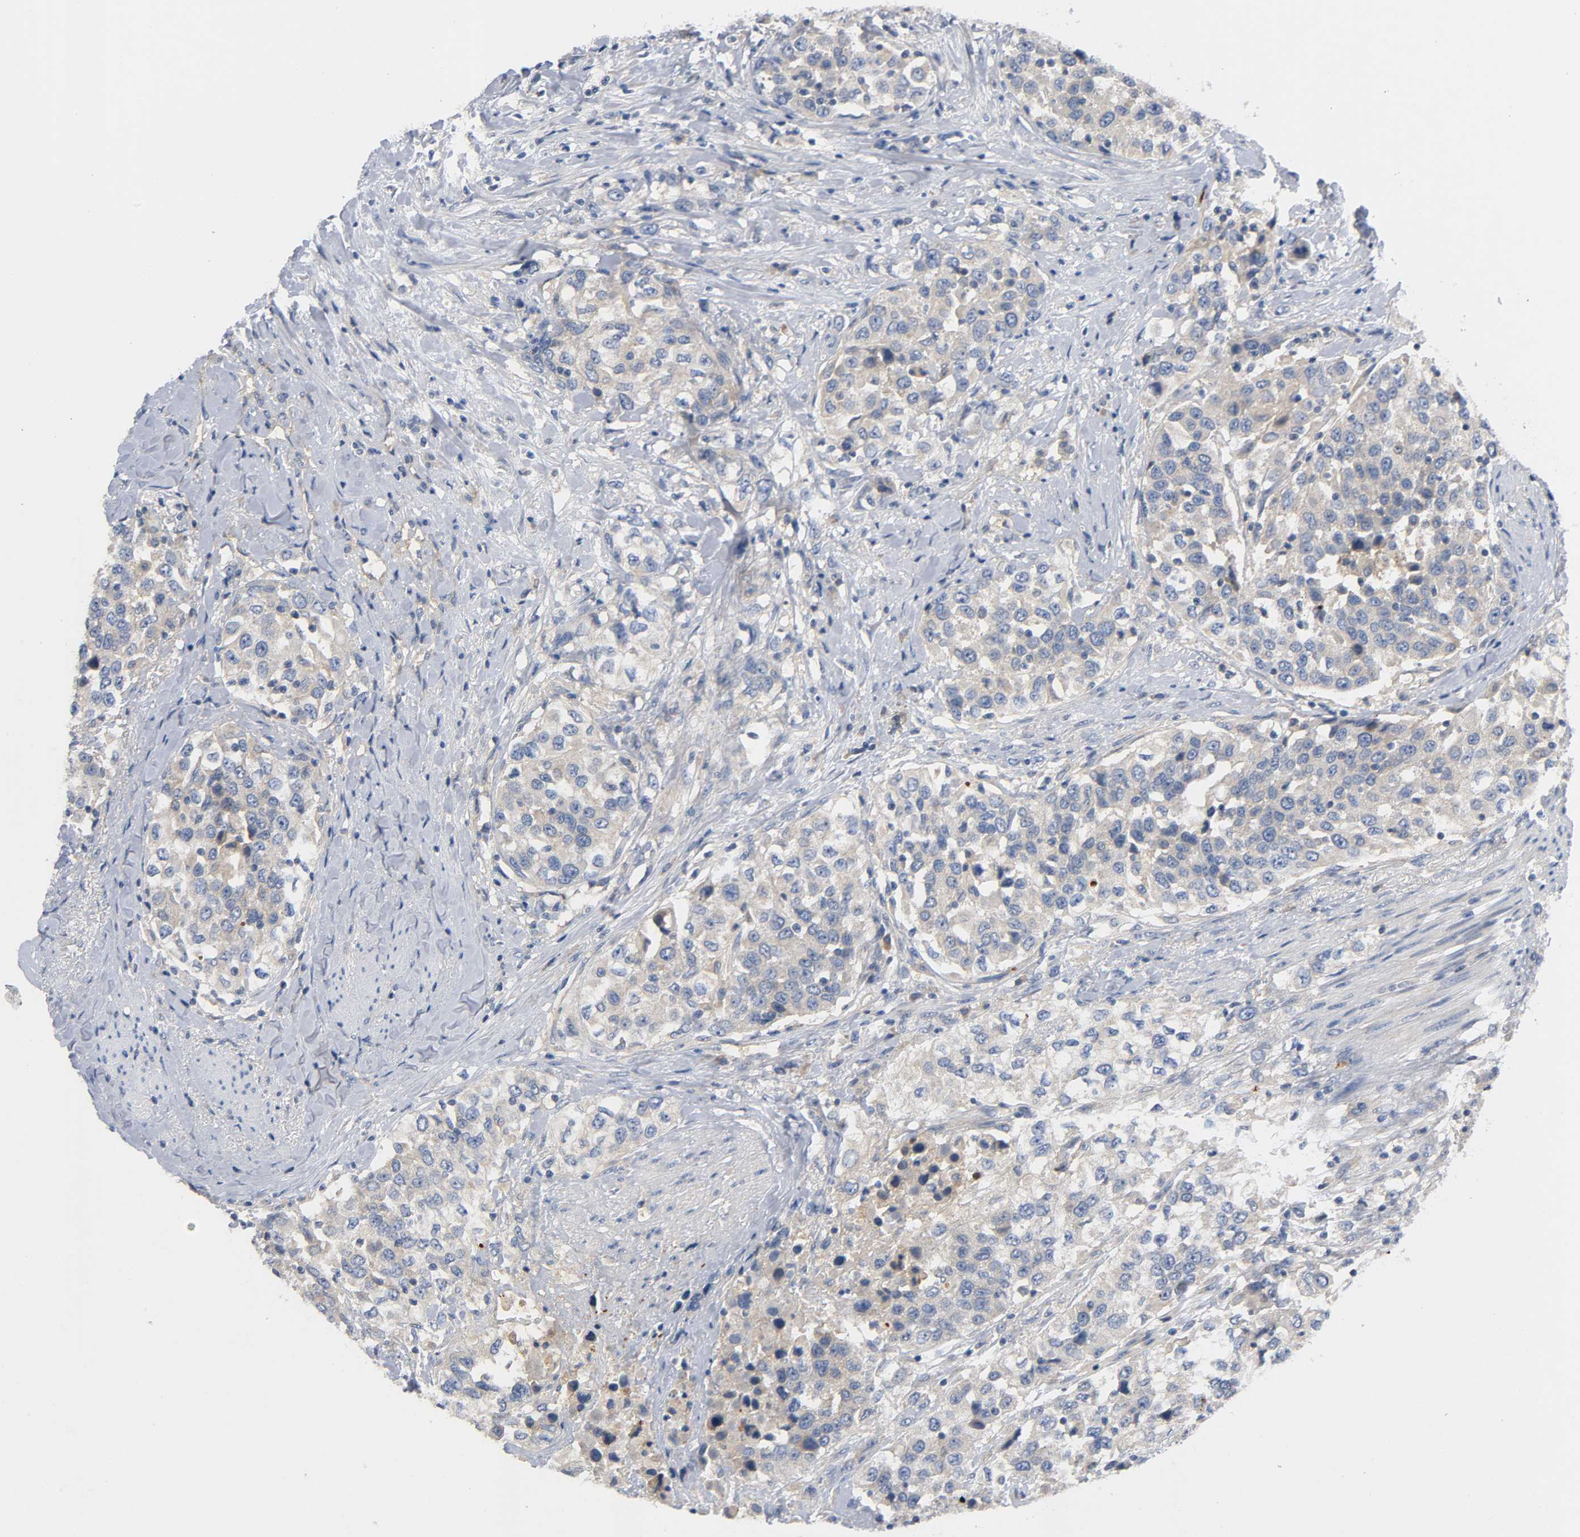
{"staining": {"intensity": "weak", "quantity": ">75%", "location": "cytoplasmic/membranous"}, "tissue": "urothelial cancer", "cell_type": "Tumor cells", "image_type": "cancer", "snomed": [{"axis": "morphology", "description": "Urothelial carcinoma, High grade"}, {"axis": "topography", "description": "Urinary bladder"}], "caption": "DAB (3,3'-diaminobenzidine) immunohistochemical staining of human urothelial carcinoma (high-grade) displays weak cytoplasmic/membranous protein positivity in about >75% of tumor cells.", "gene": "HDAC6", "patient": {"sex": "female", "age": 80}}